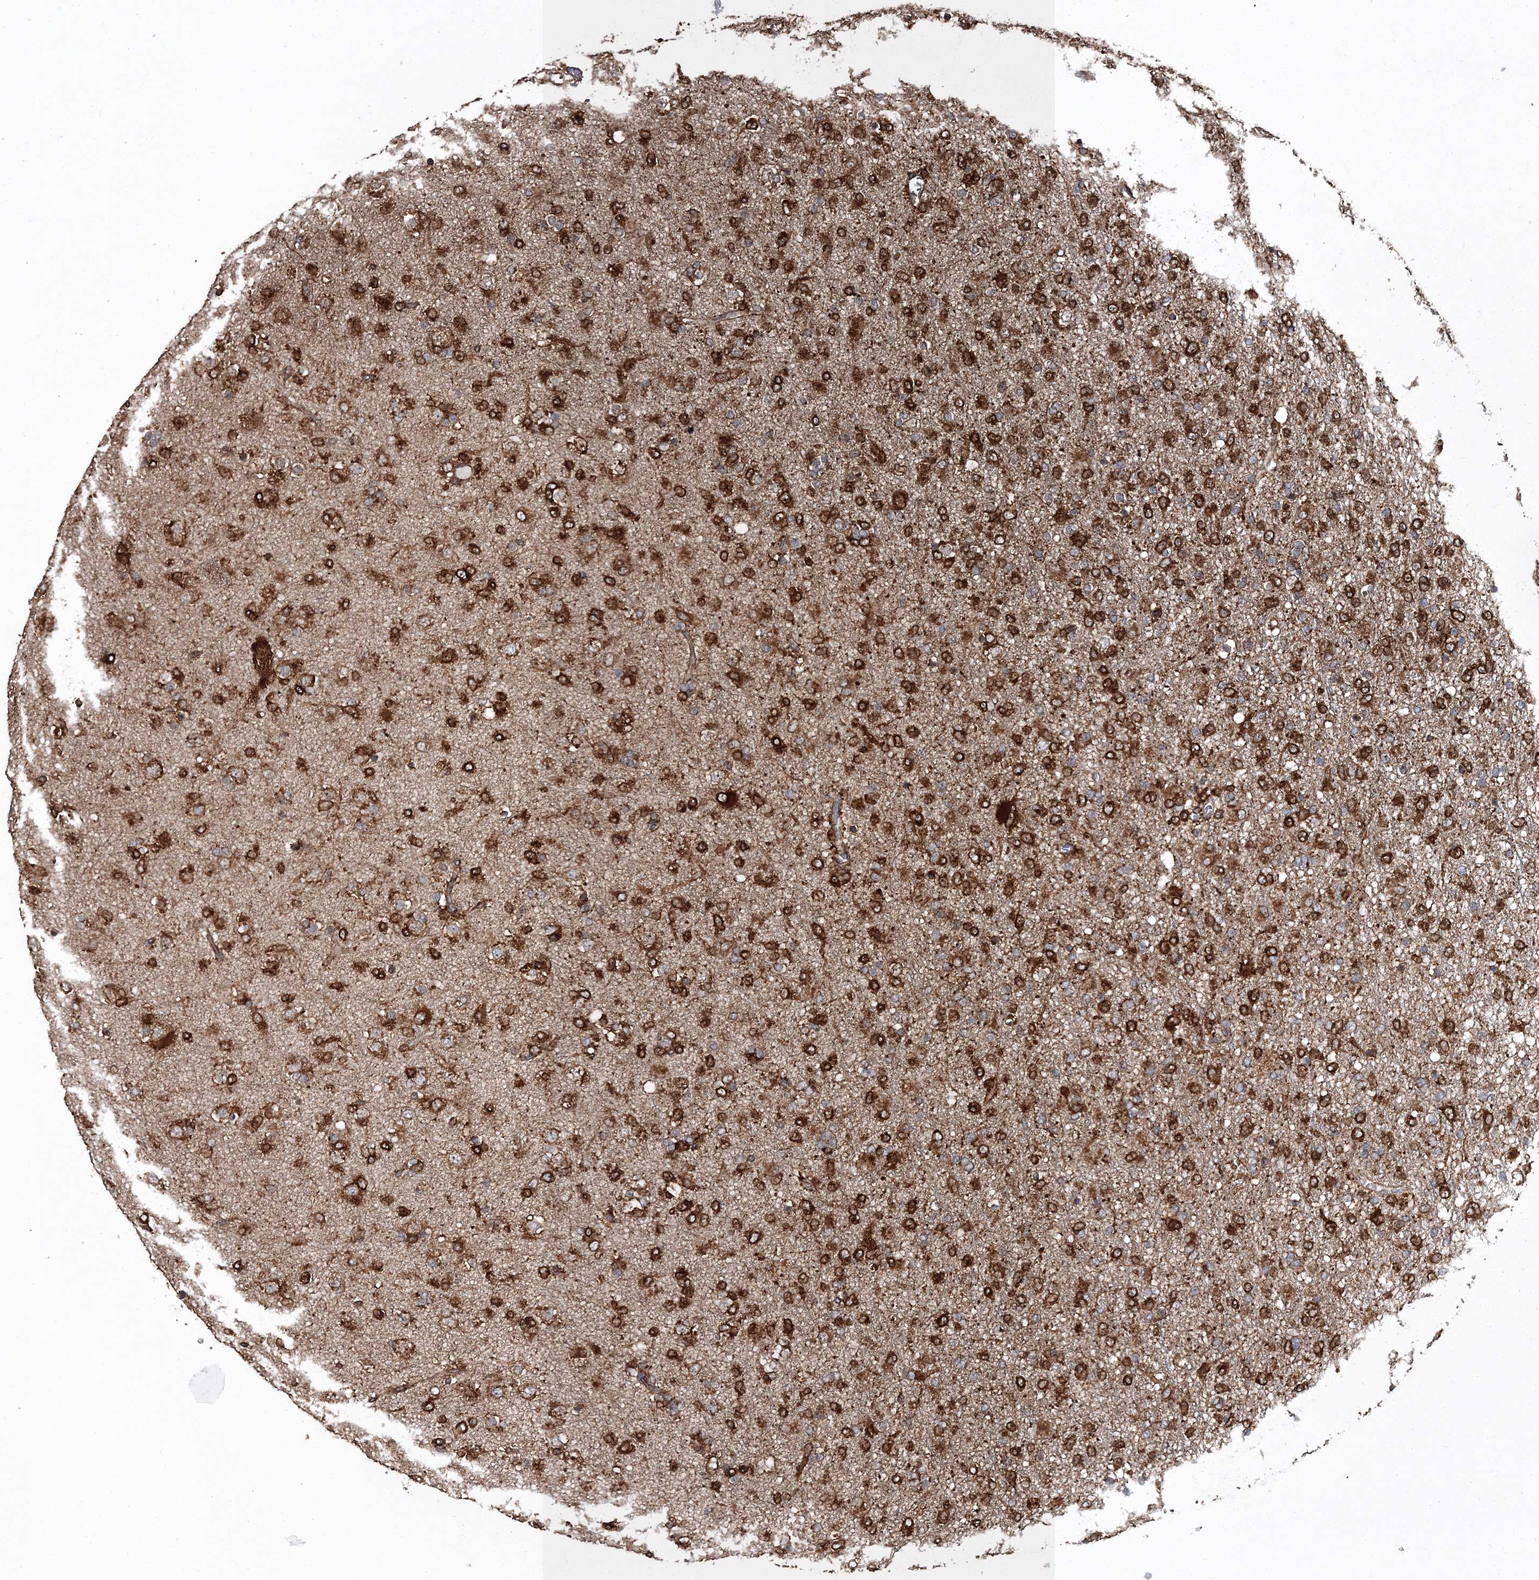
{"staining": {"intensity": "strong", "quantity": ">75%", "location": "cytoplasmic/membranous"}, "tissue": "glioma", "cell_type": "Tumor cells", "image_type": "cancer", "snomed": [{"axis": "morphology", "description": "Glioma, malignant, Low grade"}, {"axis": "topography", "description": "Brain"}], "caption": "Brown immunohistochemical staining in human malignant low-grade glioma reveals strong cytoplasmic/membranous expression in about >75% of tumor cells.", "gene": "SCRN3", "patient": {"sex": "male", "age": 65}}